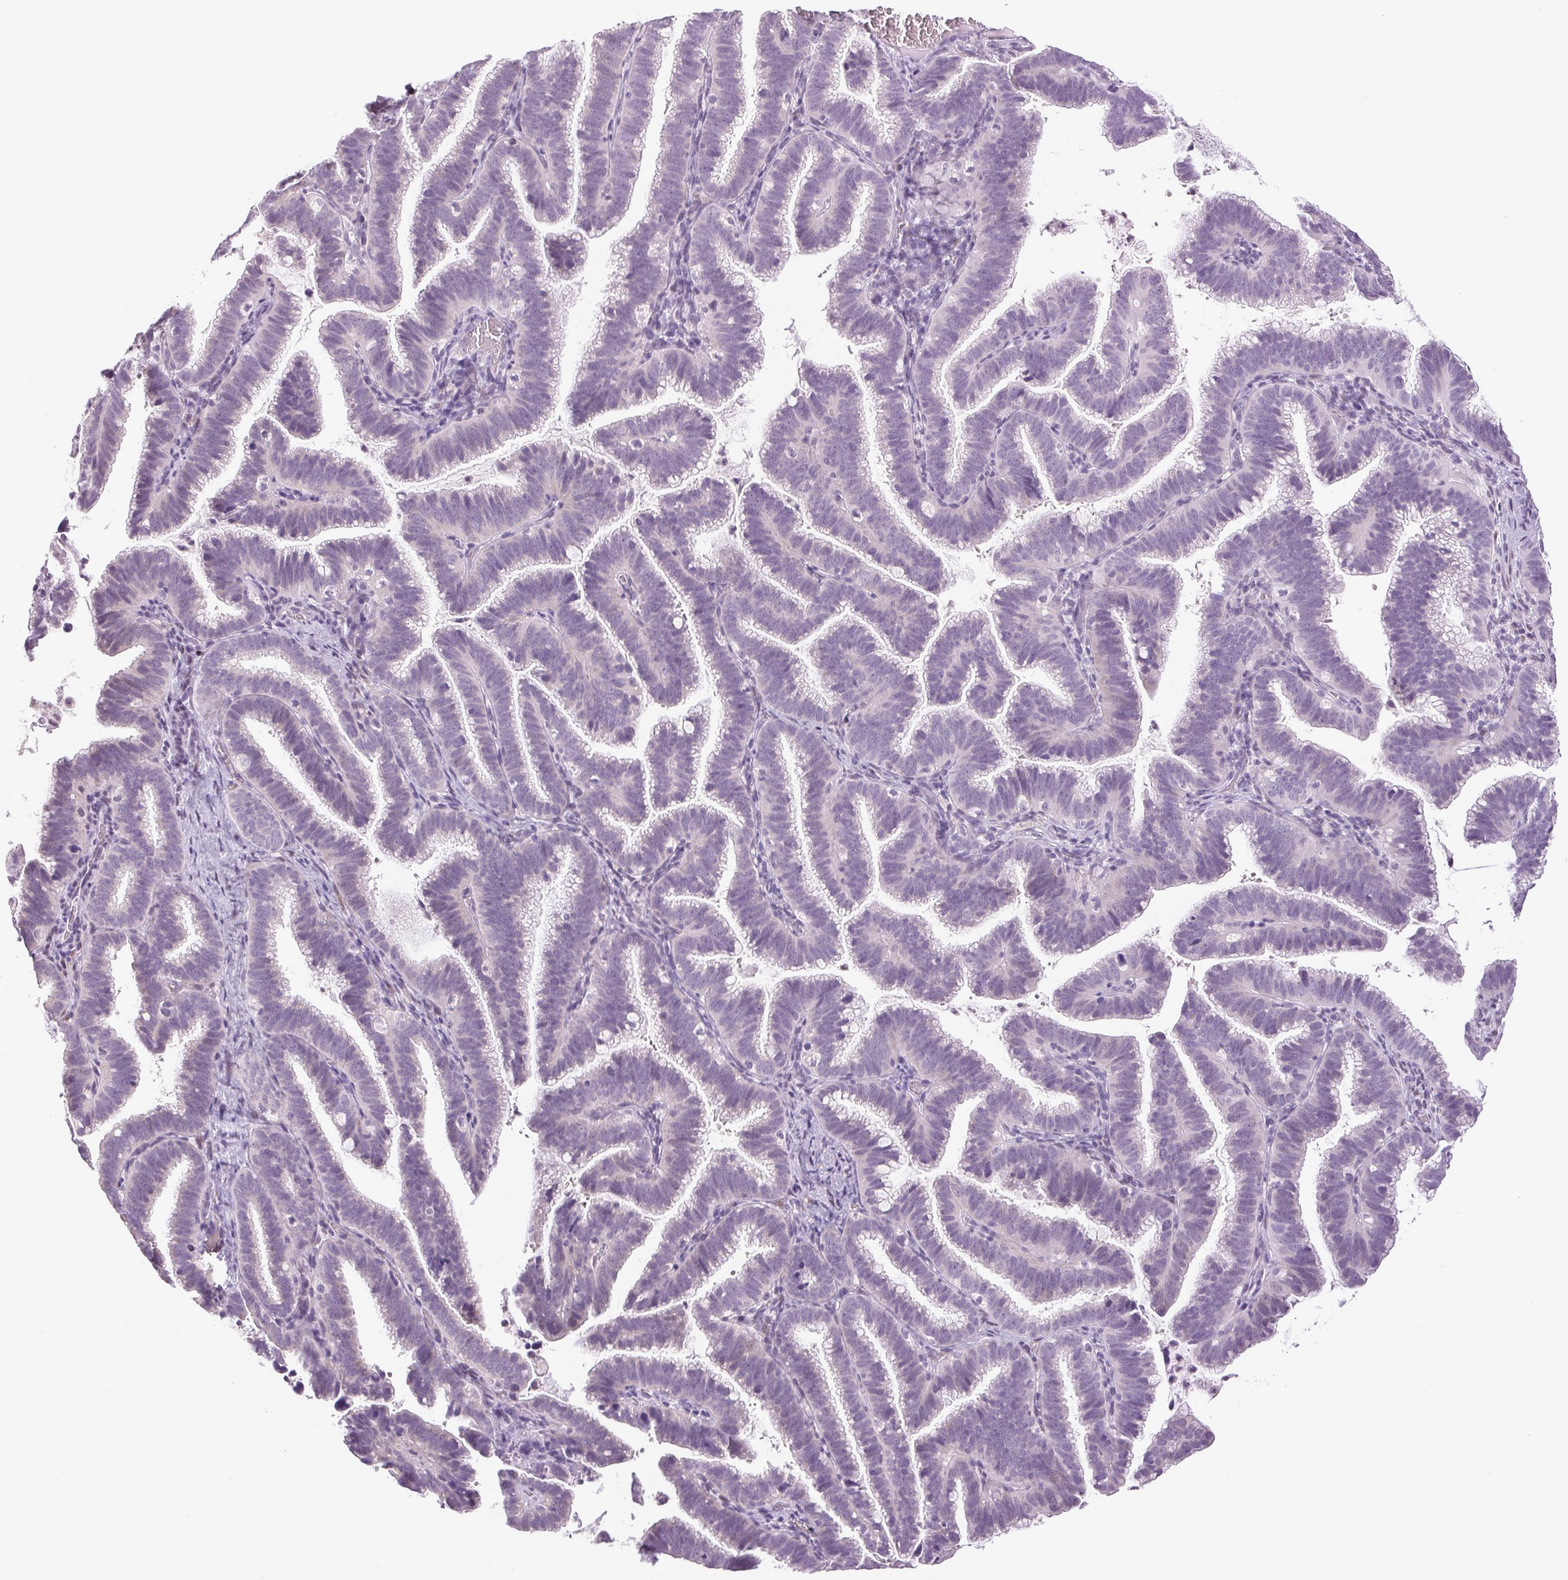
{"staining": {"intensity": "negative", "quantity": "none", "location": "none"}, "tissue": "cervical cancer", "cell_type": "Tumor cells", "image_type": "cancer", "snomed": [{"axis": "morphology", "description": "Adenocarcinoma, NOS"}, {"axis": "topography", "description": "Cervix"}], "caption": "Tumor cells are negative for brown protein staining in cervical cancer (adenocarcinoma).", "gene": "DNAJC6", "patient": {"sex": "female", "age": 61}}